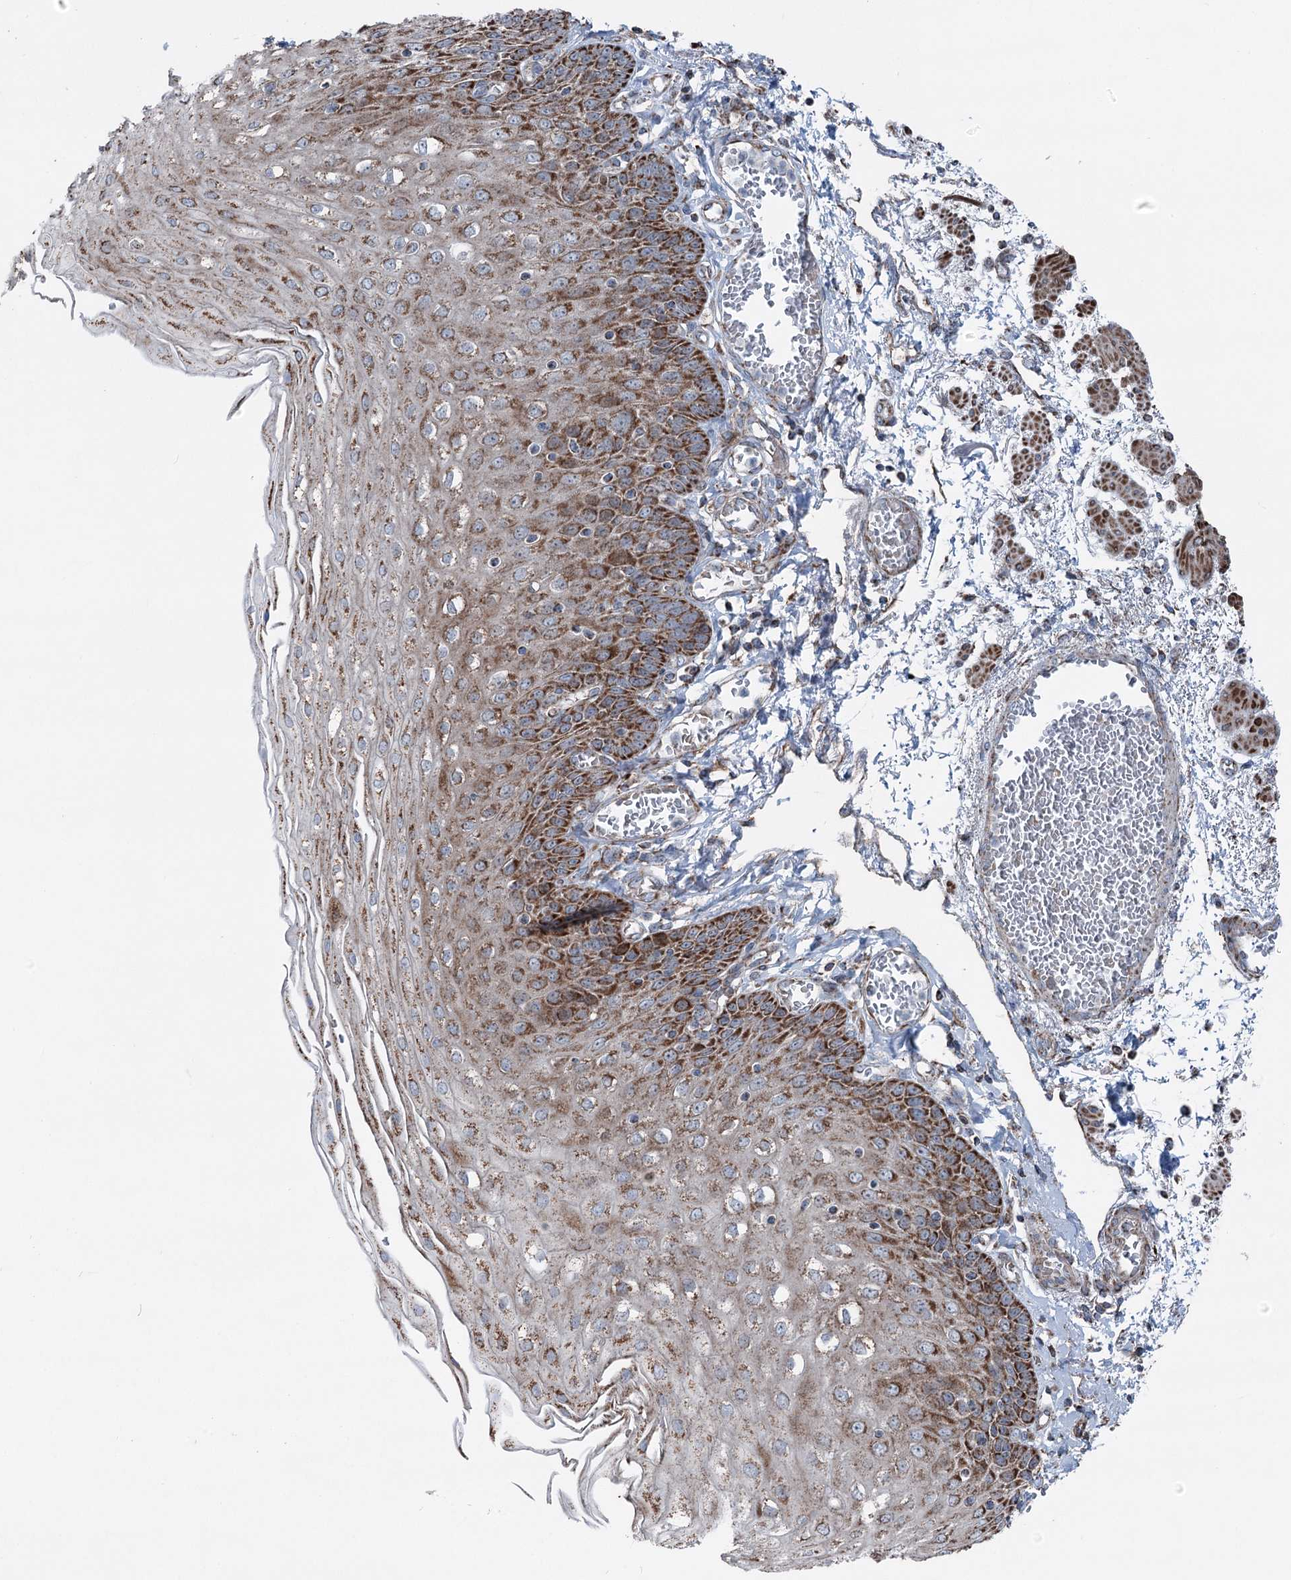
{"staining": {"intensity": "strong", "quantity": ">75%", "location": "cytoplasmic/membranous"}, "tissue": "esophagus", "cell_type": "Squamous epithelial cells", "image_type": "normal", "snomed": [{"axis": "morphology", "description": "Normal tissue, NOS"}, {"axis": "topography", "description": "Esophagus"}], "caption": "Immunohistochemistry (IHC) image of unremarkable human esophagus stained for a protein (brown), which exhibits high levels of strong cytoplasmic/membranous staining in about >75% of squamous epithelial cells.", "gene": "UCN3", "patient": {"sex": "male", "age": 81}}